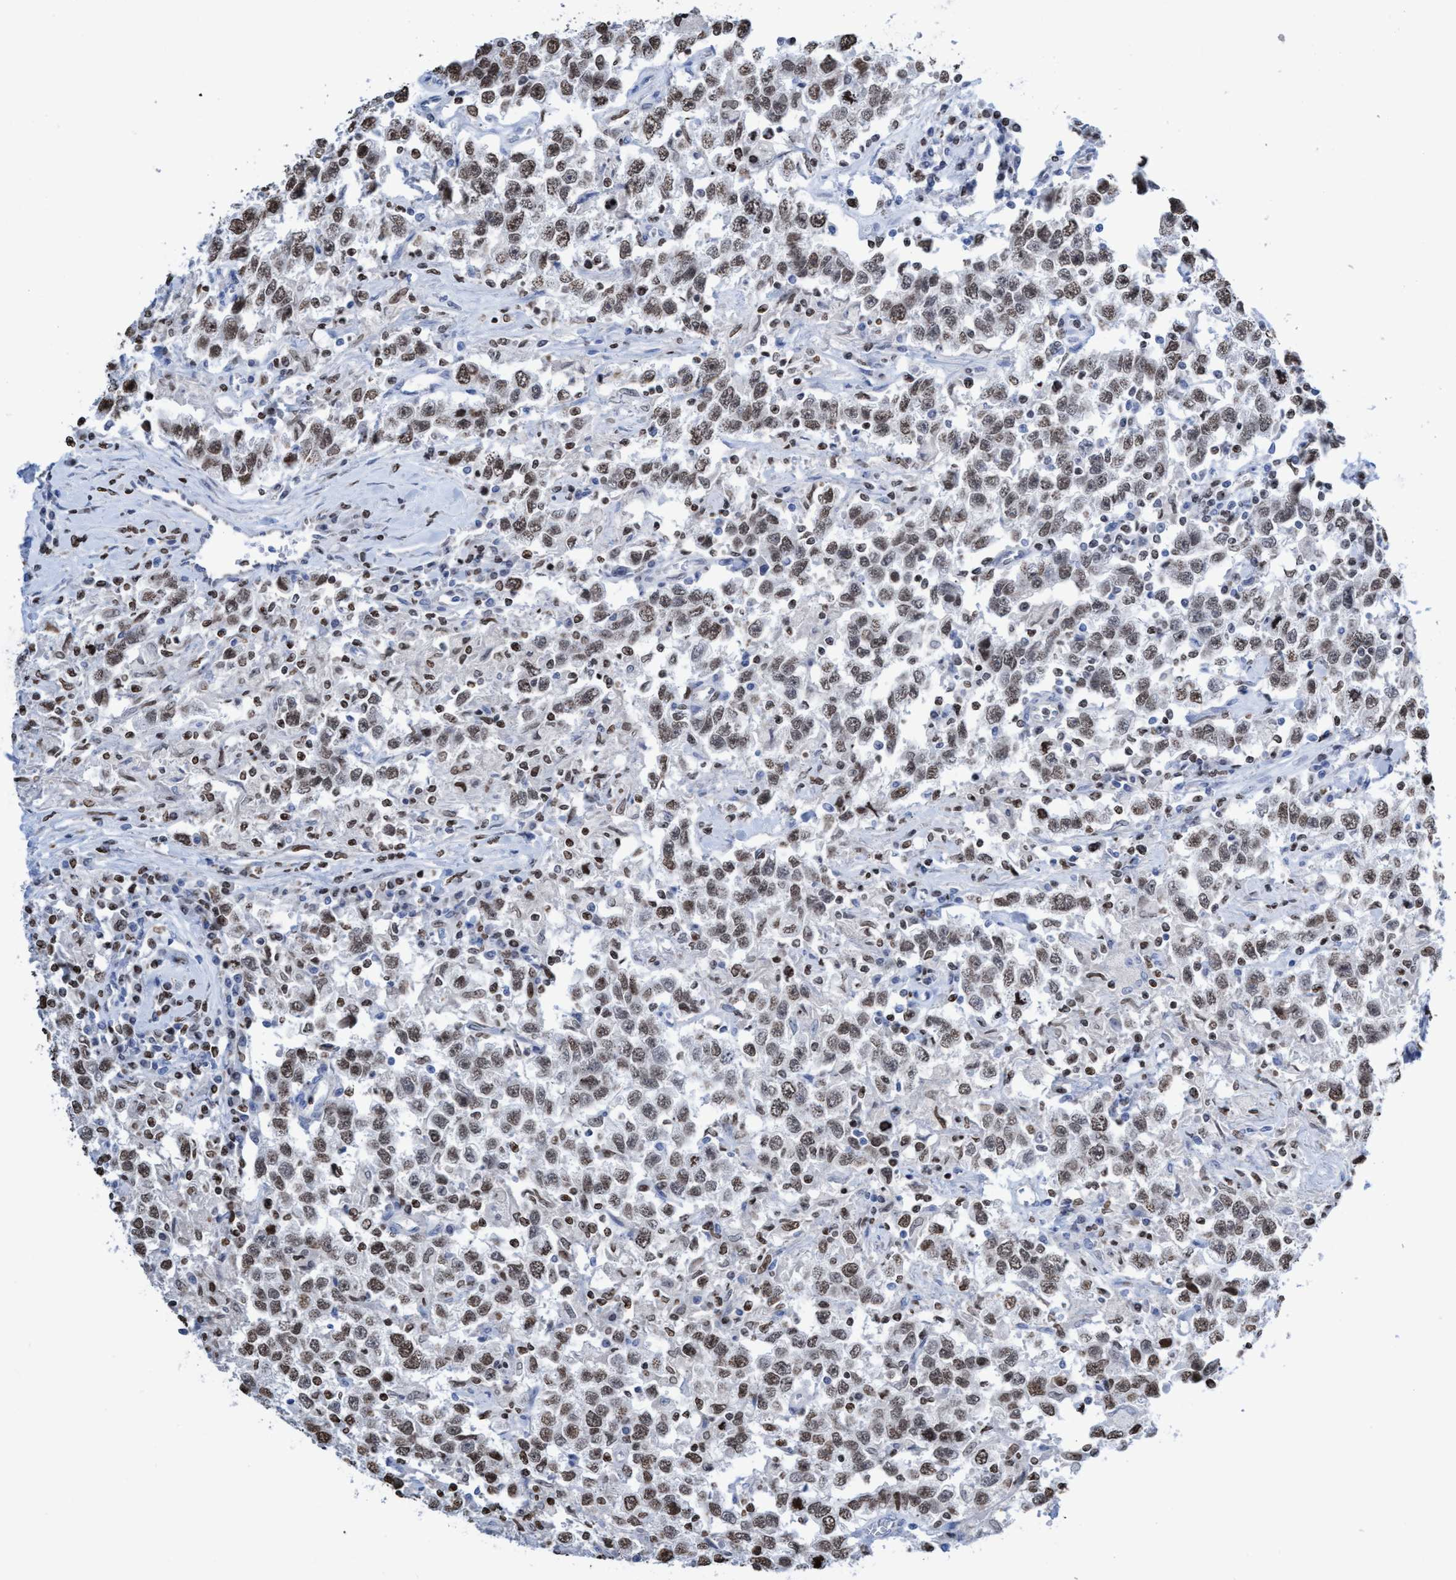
{"staining": {"intensity": "moderate", "quantity": ">75%", "location": "nuclear"}, "tissue": "testis cancer", "cell_type": "Tumor cells", "image_type": "cancer", "snomed": [{"axis": "morphology", "description": "Seminoma, NOS"}, {"axis": "topography", "description": "Testis"}], "caption": "Testis cancer stained for a protein demonstrates moderate nuclear positivity in tumor cells.", "gene": "CBX2", "patient": {"sex": "male", "age": 41}}